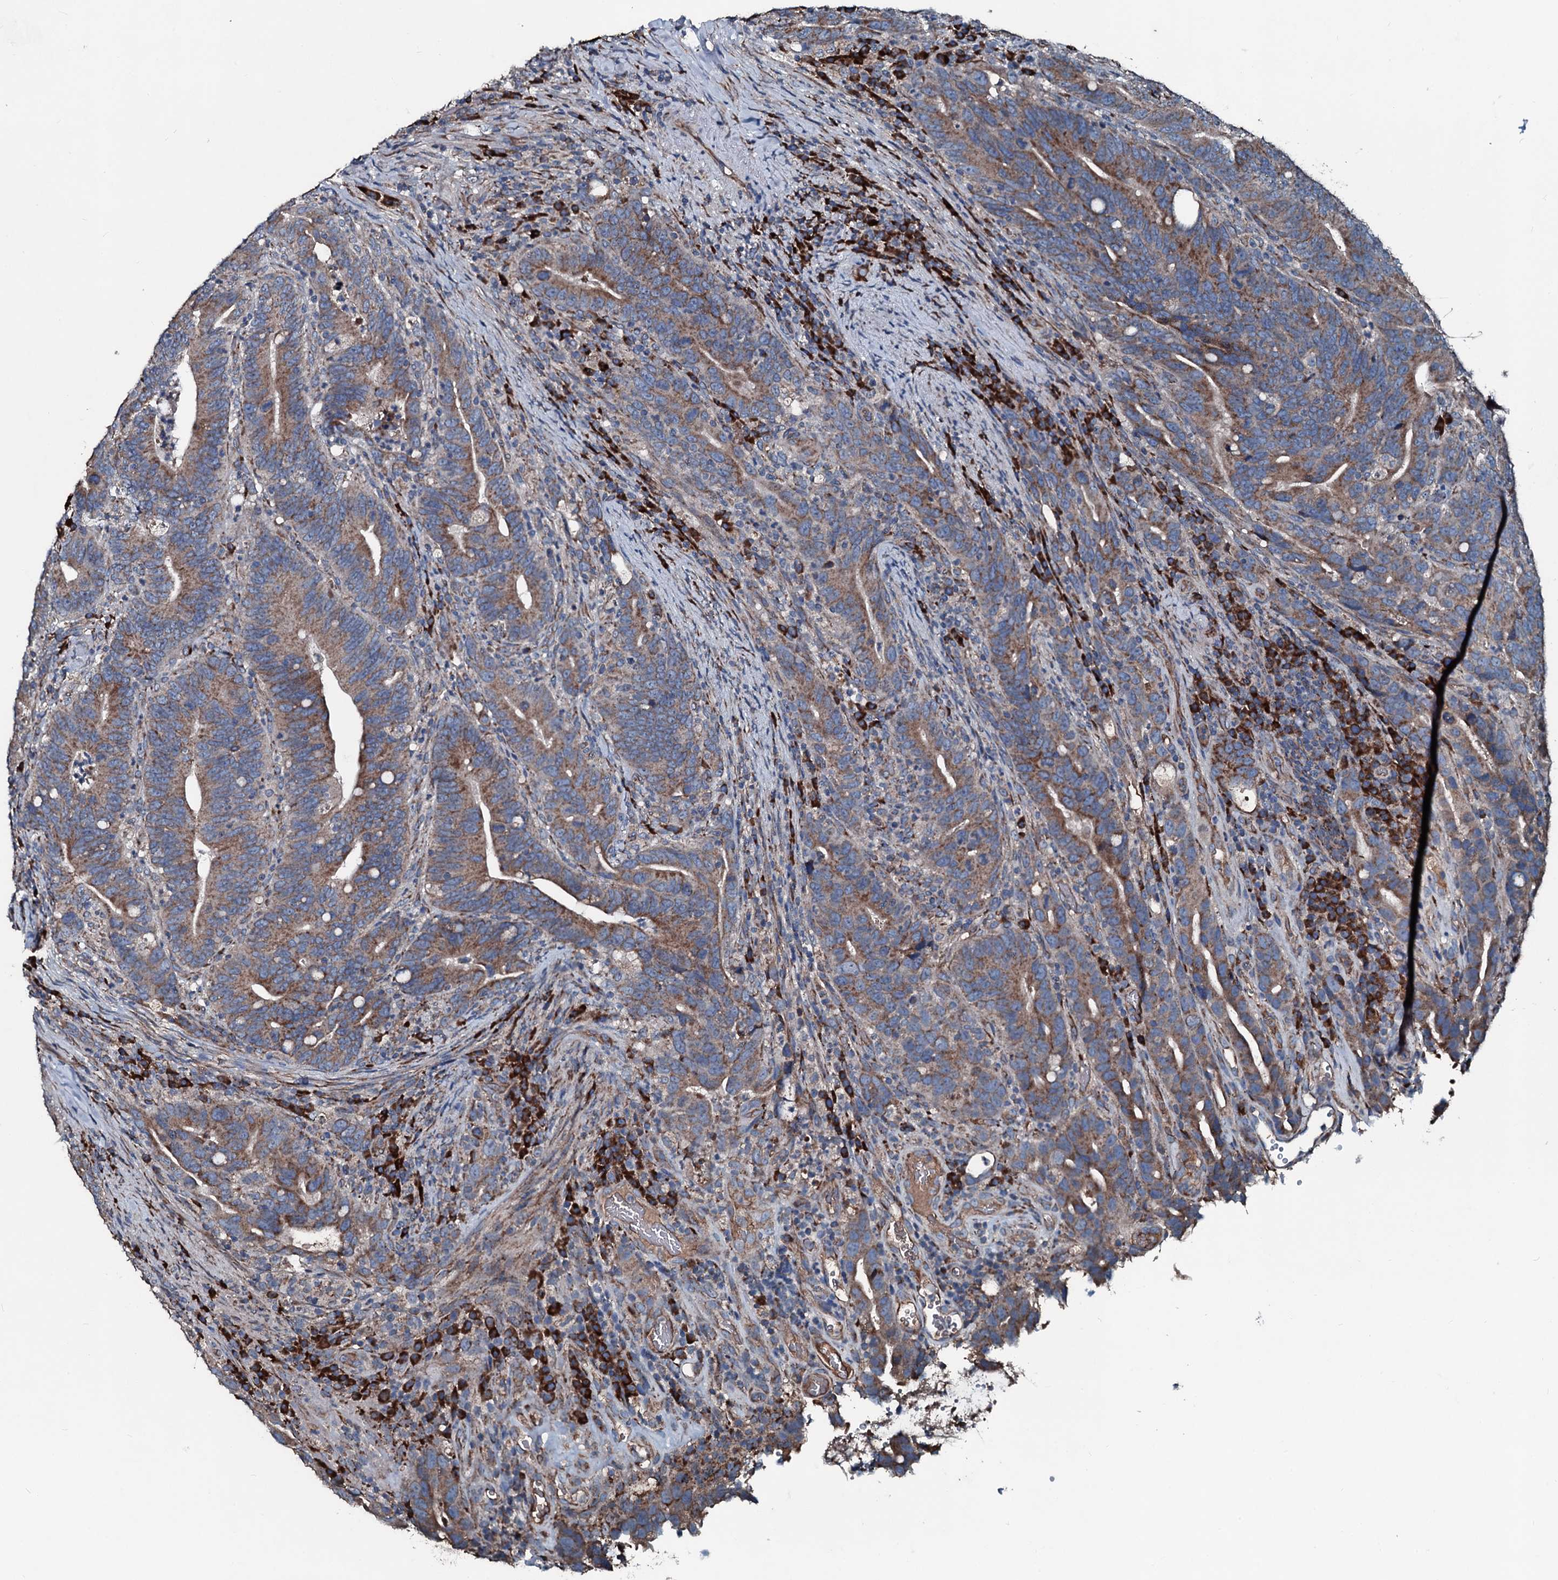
{"staining": {"intensity": "moderate", "quantity": ">75%", "location": "cytoplasmic/membranous"}, "tissue": "colorectal cancer", "cell_type": "Tumor cells", "image_type": "cancer", "snomed": [{"axis": "morphology", "description": "Adenocarcinoma, NOS"}, {"axis": "topography", "description": "Colon"}], "caption": "Immunohistochemical staining of human colorectal cancer (adenocarcinoma) demonstrates moderate cytoplasmic/membranous protein expression in approximately >75% of tumor cells.", "gene": "ACSS3", "patient": {"sex": "female", "age": 66}}